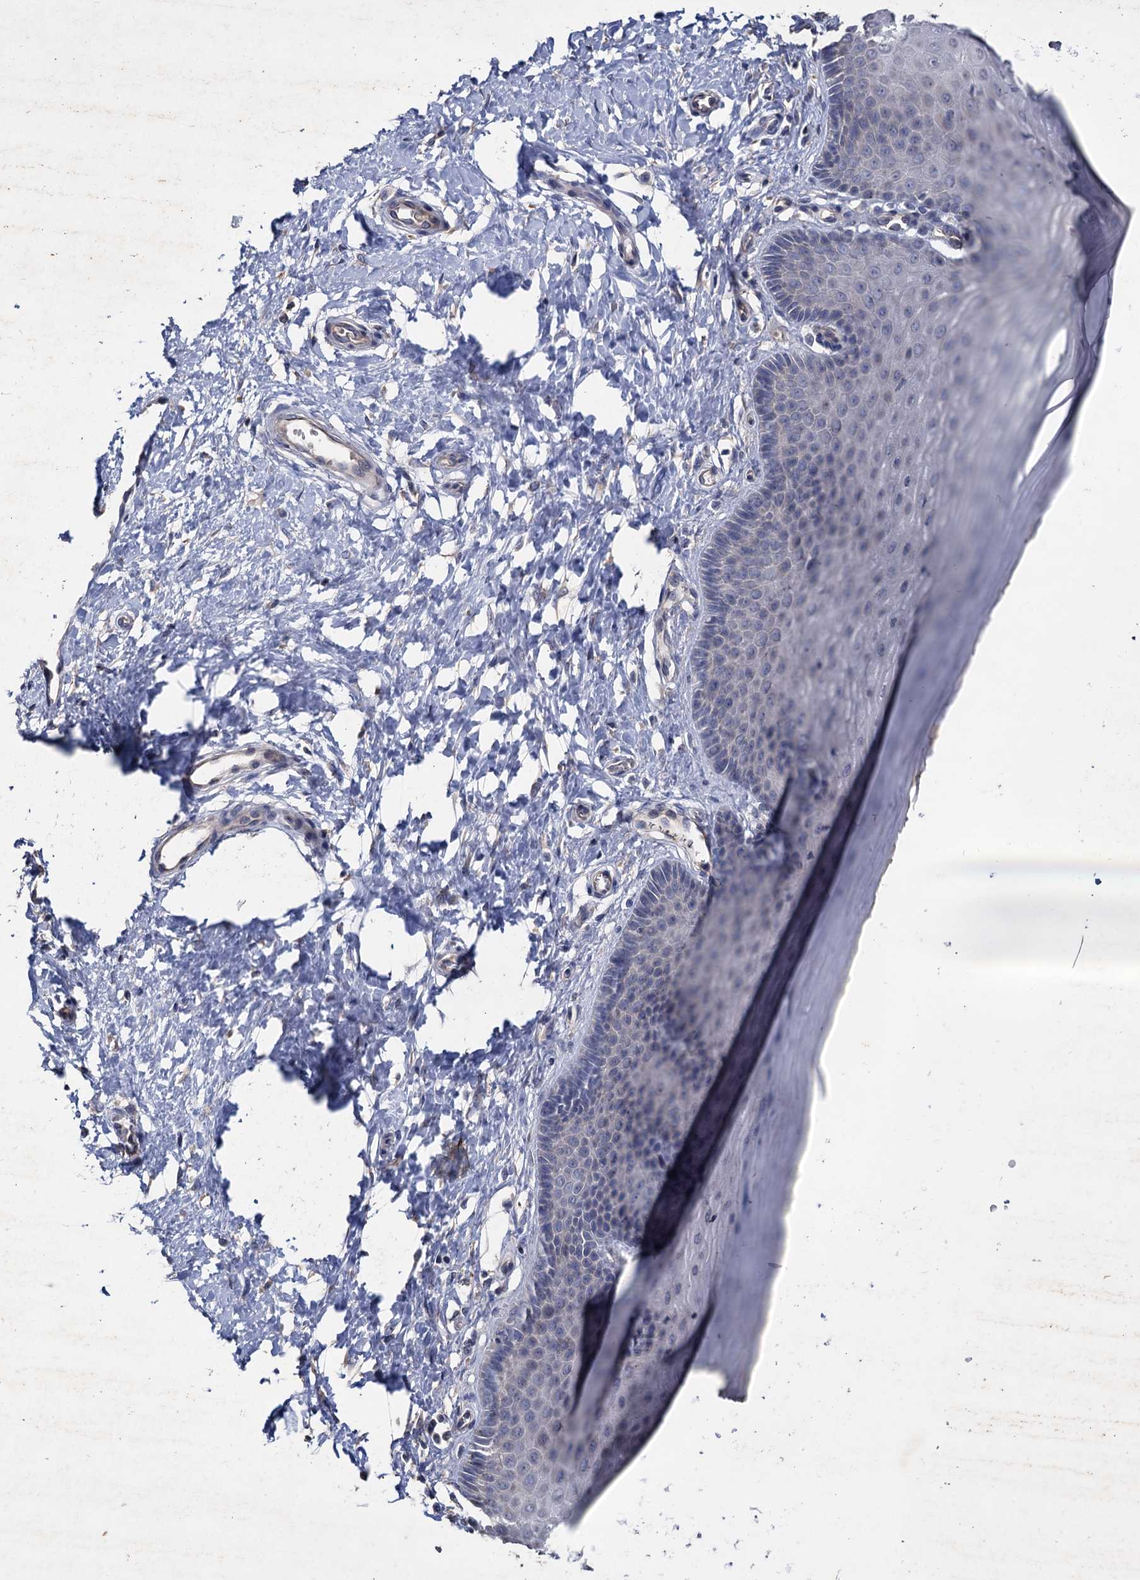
{"staining": {"intensity": "negative", "quantity": "none", "location": "none"}, "tissue": "cervix", "cell_type": "Glandular cells", "image_type": "normal", "snomed": [{"axis": "morphology", "description": "Normal tissue, NOS"}, {"axis": "topography", "description": "Cervix"}], "caption": "High power microscopy photomicrograph of an immunohistochemistry (IHC) image of normal cervix, revealing no significant expression in glandular cells. (Brightfield microscopy of DAB (3,3'-diaminobenzidine) IHC at high magnification).", "gene": "ATP9A", "patient": {"sex": "female", "age": 55}}